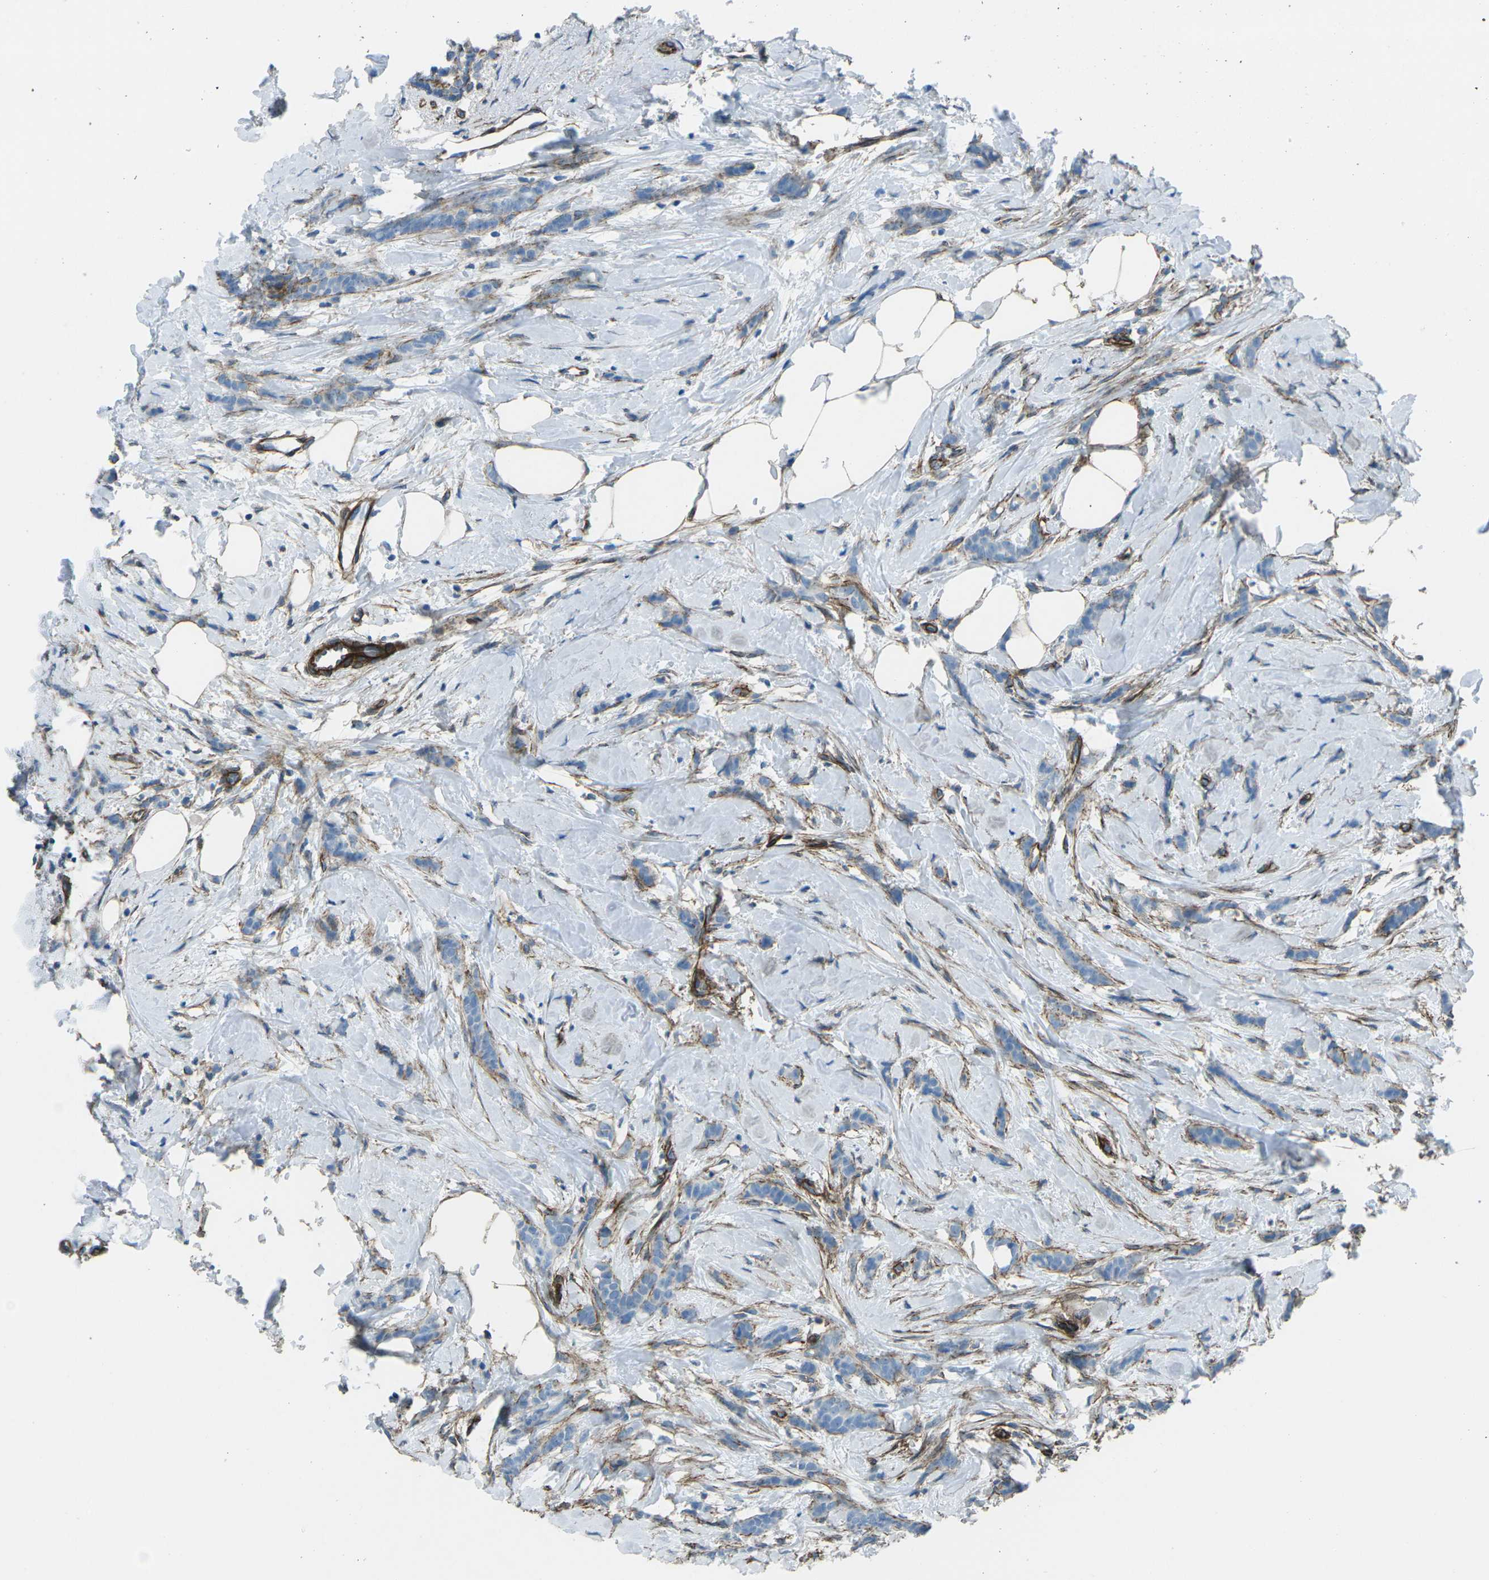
{"staining": {"intensity": "negative", "quantity": "none", "location": "none"}, "tissue": "breast cancer", "cell_type": "Tumor cells", "image_type": "cancer", "snomed": [{"axis": "morphology", "description": "Lobular carcinoma, in situ"}, {"axis": "morphology", "description": "Lobular carcinoma"}, {"axis": "topography", "description": "Breast"}], "caption": "Immunohistochemistry (IHC) histopathology image of neoplastic tissue: human breast cancer (lobular carcinoma) stained with DAB shows no significant protein positivity in tumor cells.", "gene": "UTRN", "patient": {"sex": "female", "age": 41}}